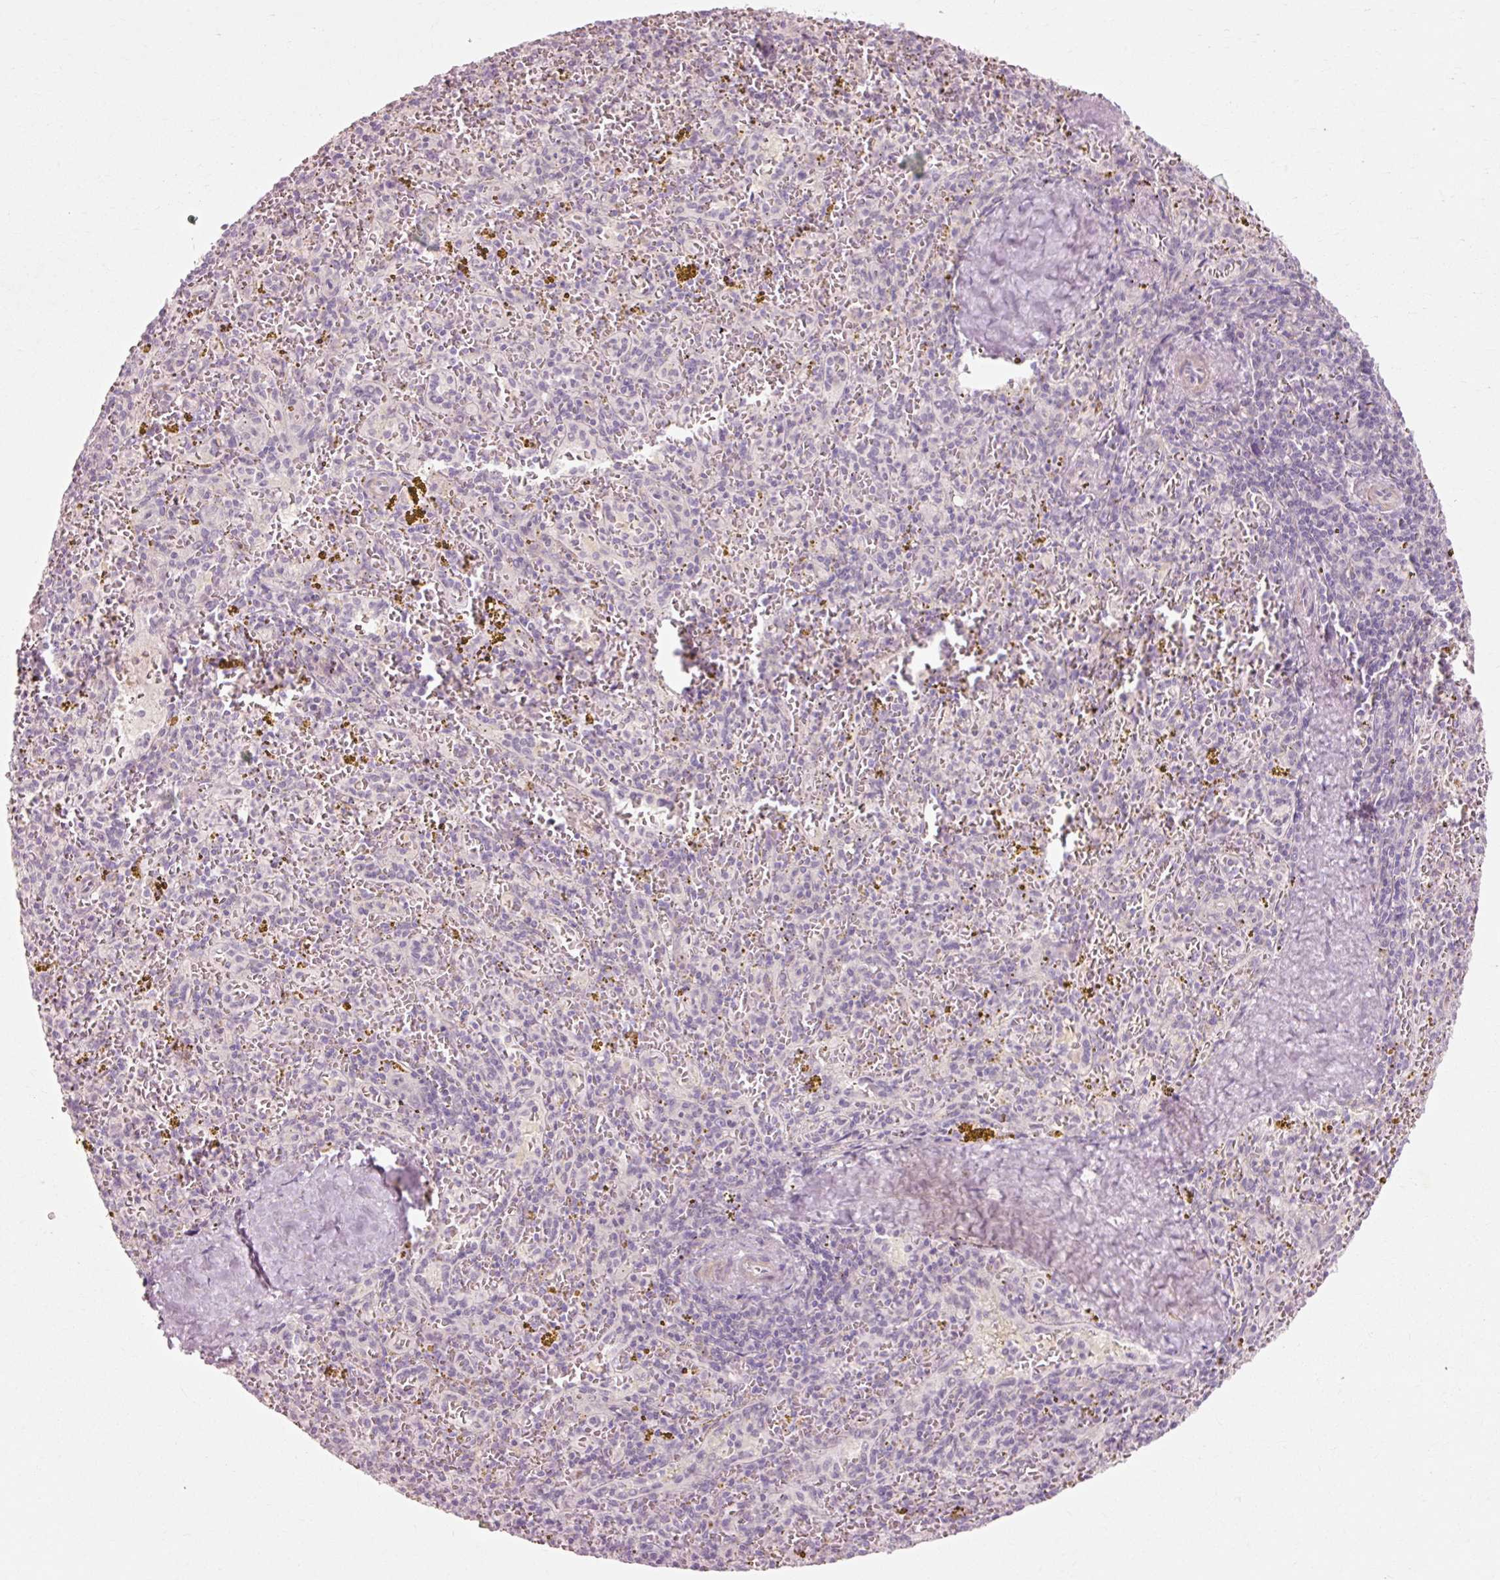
{"staining": {"intensity": "negative", "quantity": "none", "location": "none"}, "tissue": "spleen", "cell_type": "Cells in red pulp", "image_type": "normal", "snomed": [{"axis": "morphology", "description": "Normal tissue, NOS"}, {"axis": "topography", "description": "Spleen"}], "caption": "Immunohistochemistry image of benign spleen: spleen stained with DAB reveals no significant protein expression in cells in red pulp.", "gene": "TRIM73", "patient": {"sex": "male", "age": 57}}